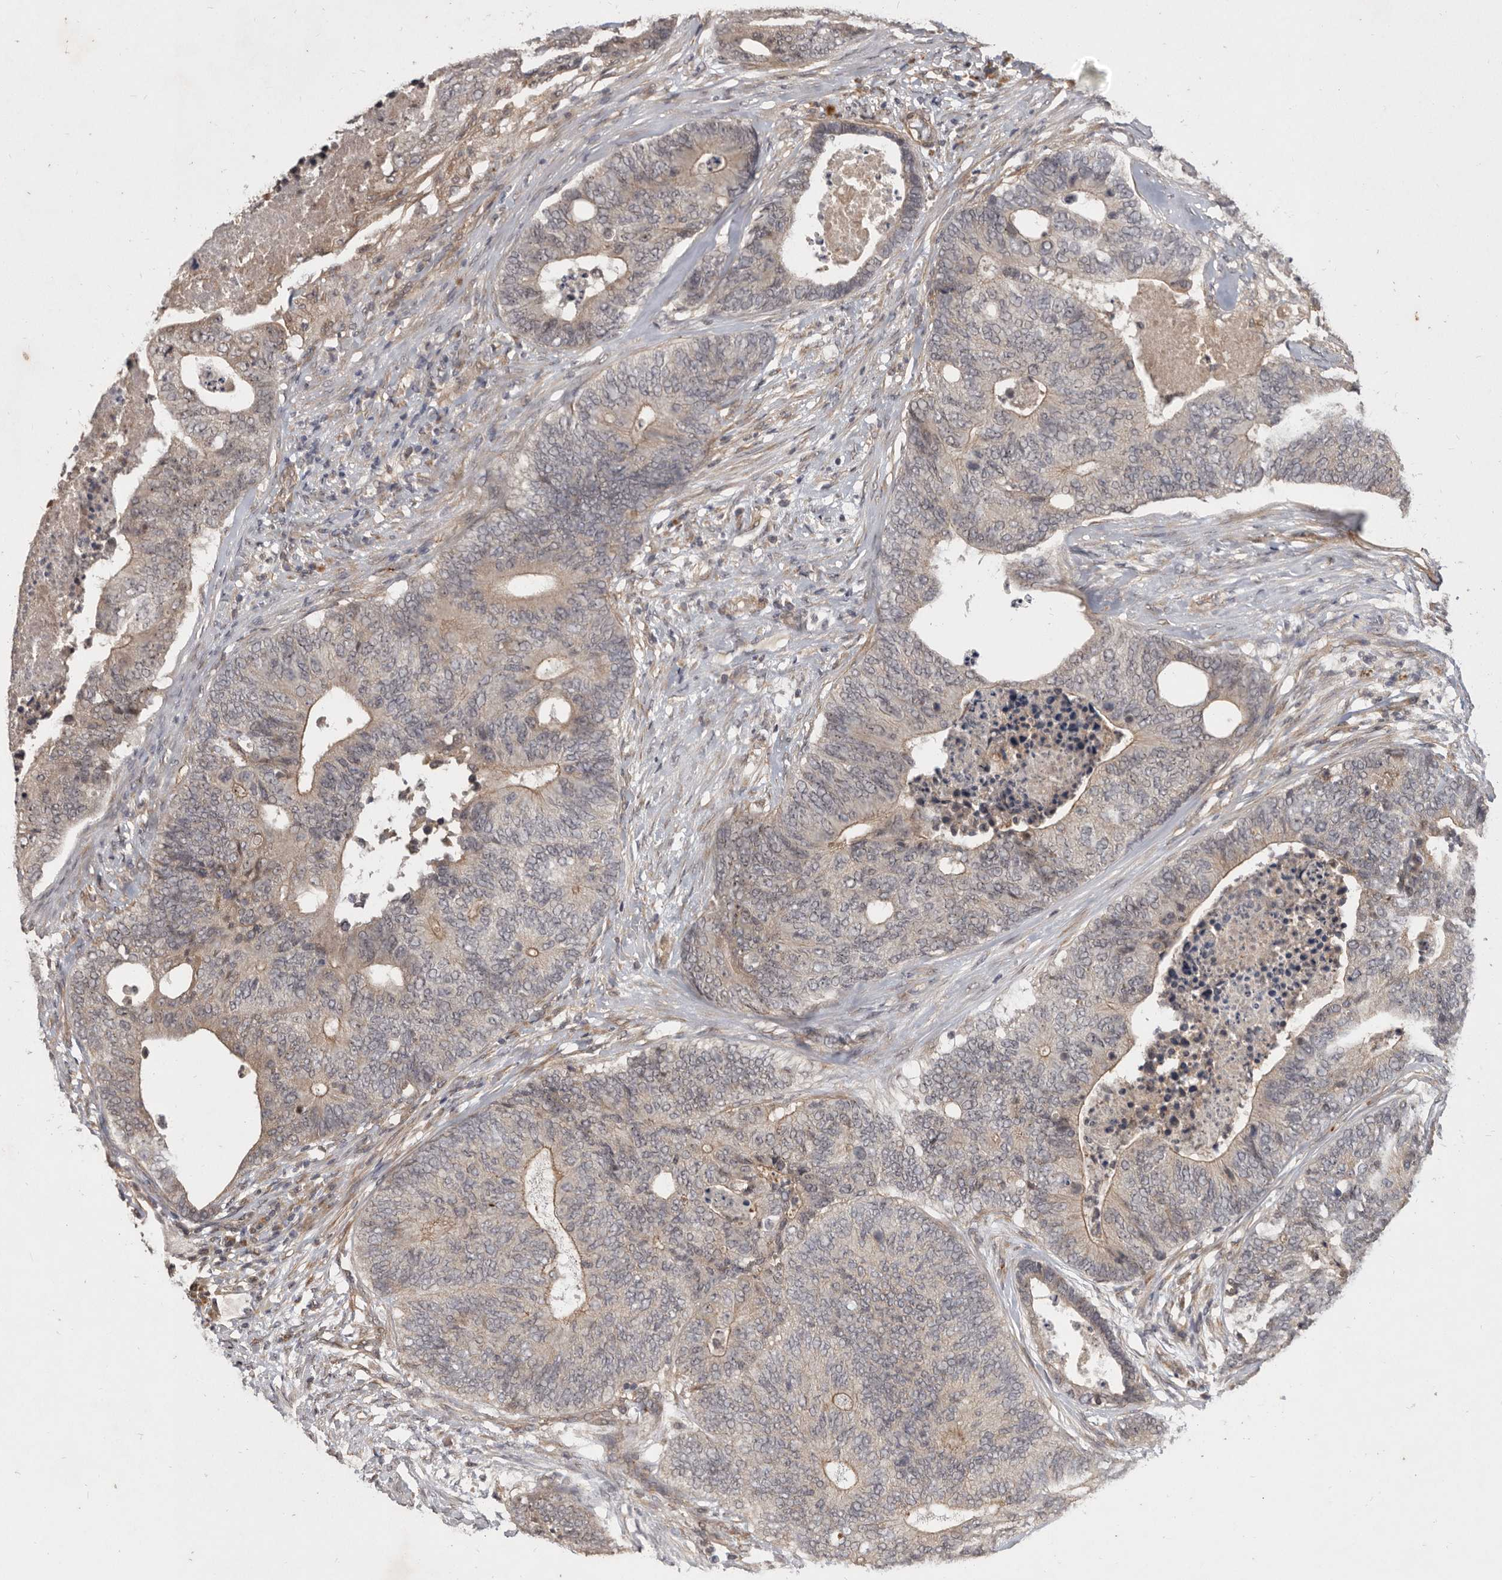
{"staining": {"intensity": "weak", "quantity": "25%-75%", "location": "cytoplasmic/membranous"}, "tissue": "colorectal cancer", "cell_type": "Tumor cells", "image_type": "cancer", "snomed": [{"axis": "morphology", "description": "Adenocarcinoma, NOS"}, {"axis": "topography", "description": "Colon"}], "caption": "Protein staining displays weak cytoplasmic/membranous staining in about 25%-75% of tumor cells in adenocarcinoma (colorectal). The staining was performed using DAB, with brown indicating positive protein expression. Nuclei are stained blue with hematoxylin.", "gene": "DNAJC28", "patient": {"sex": "female", "age": 67}}